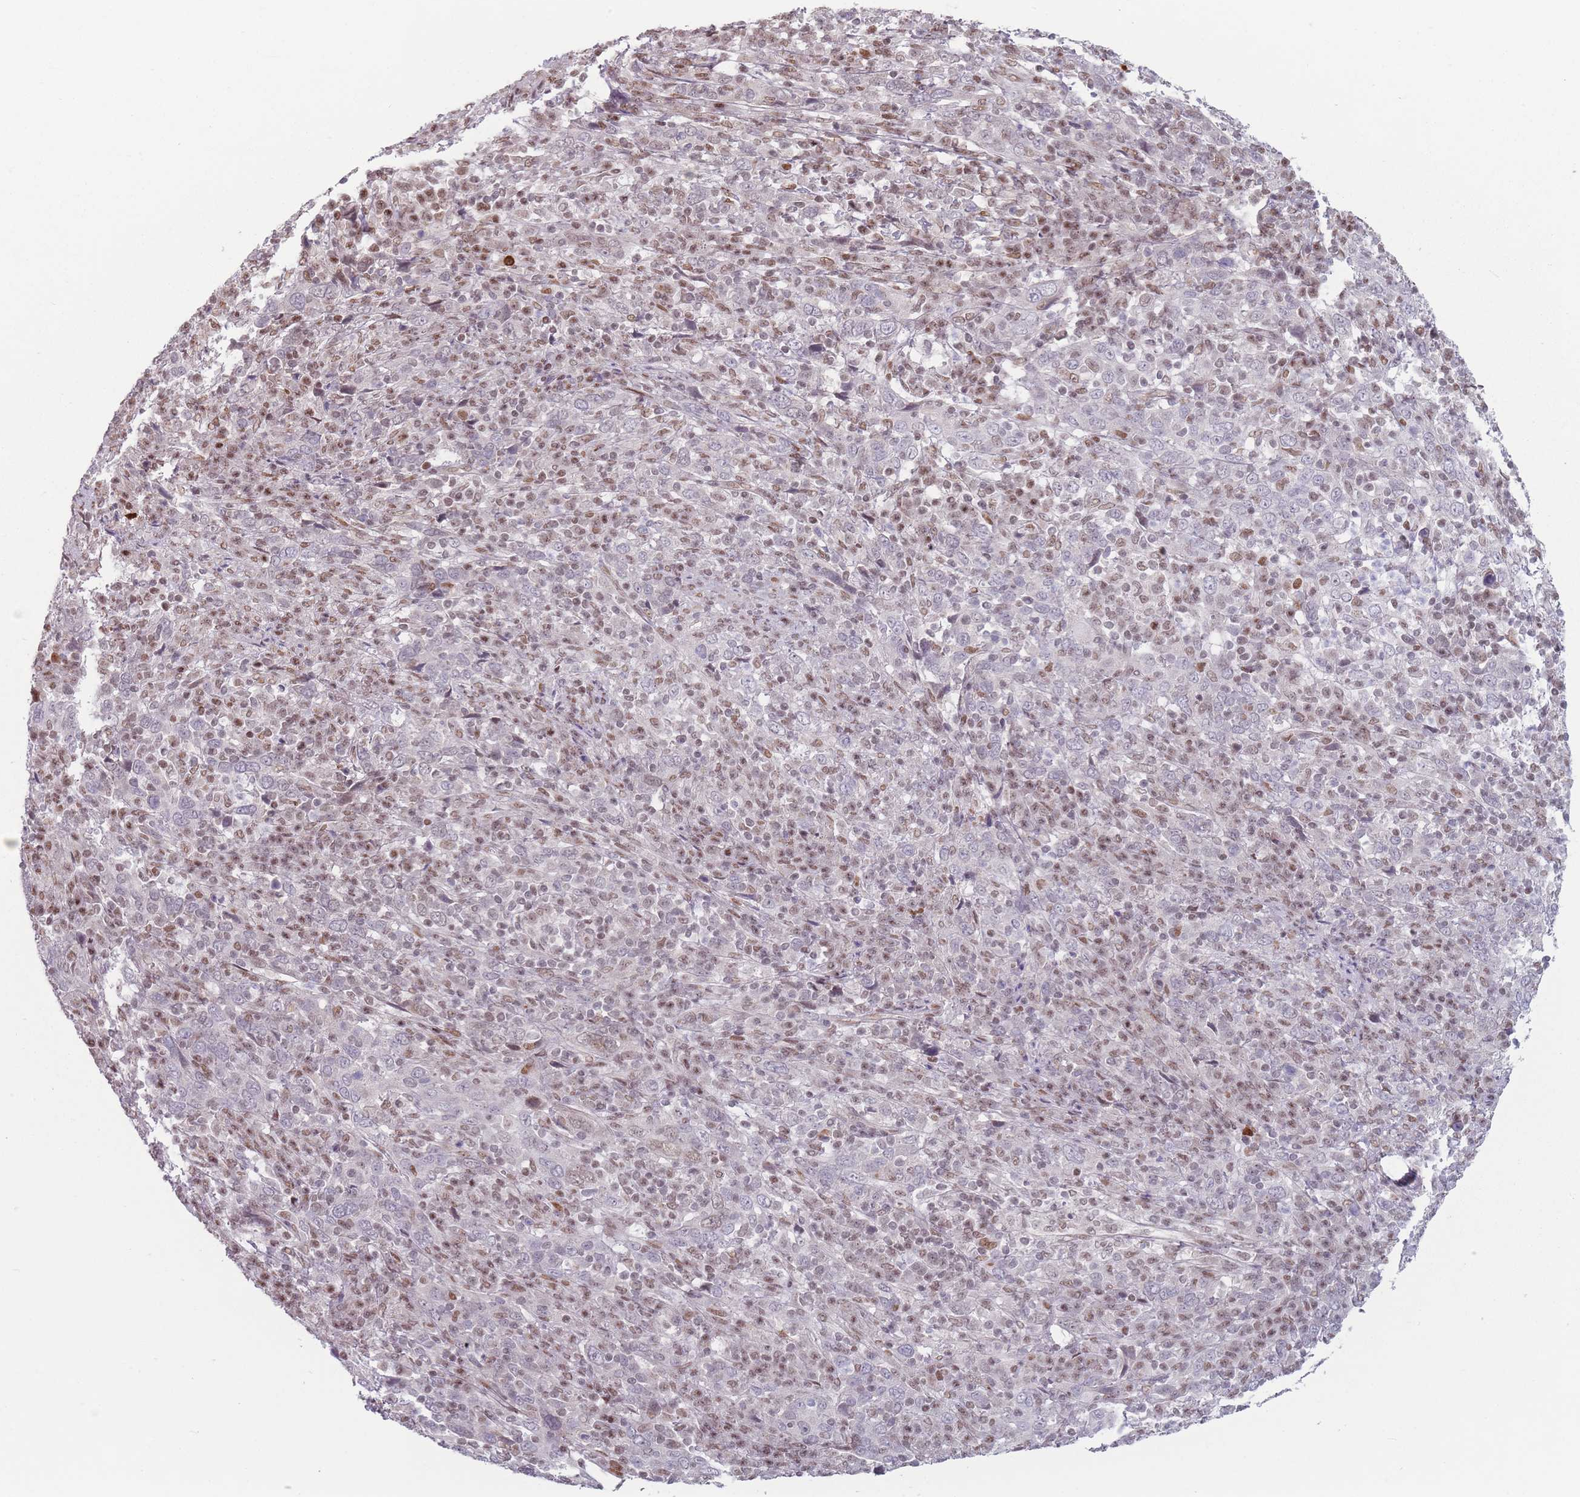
{"staining": {"intensity": "weak", "quantity": "<25%", "location": "nuclear"}, "tissue": "cervical cancer", "cell_type": "Tumor cells", "image_type": "cancer", "snomed": [{"axis": "morphology", "description": "Squamous cell carcinoma, NOS"}, {"axis": "topography", "description": "Cervix"}], "caption": "High power microscopy image of an immunohistochemistry (IHC) image of cervical cancer (squamous cell carcinoma), revealing no significant positivity in tumor cells.", "gene": "SH3BGRL2", "patient": {"sex": "female", "age": 46}}